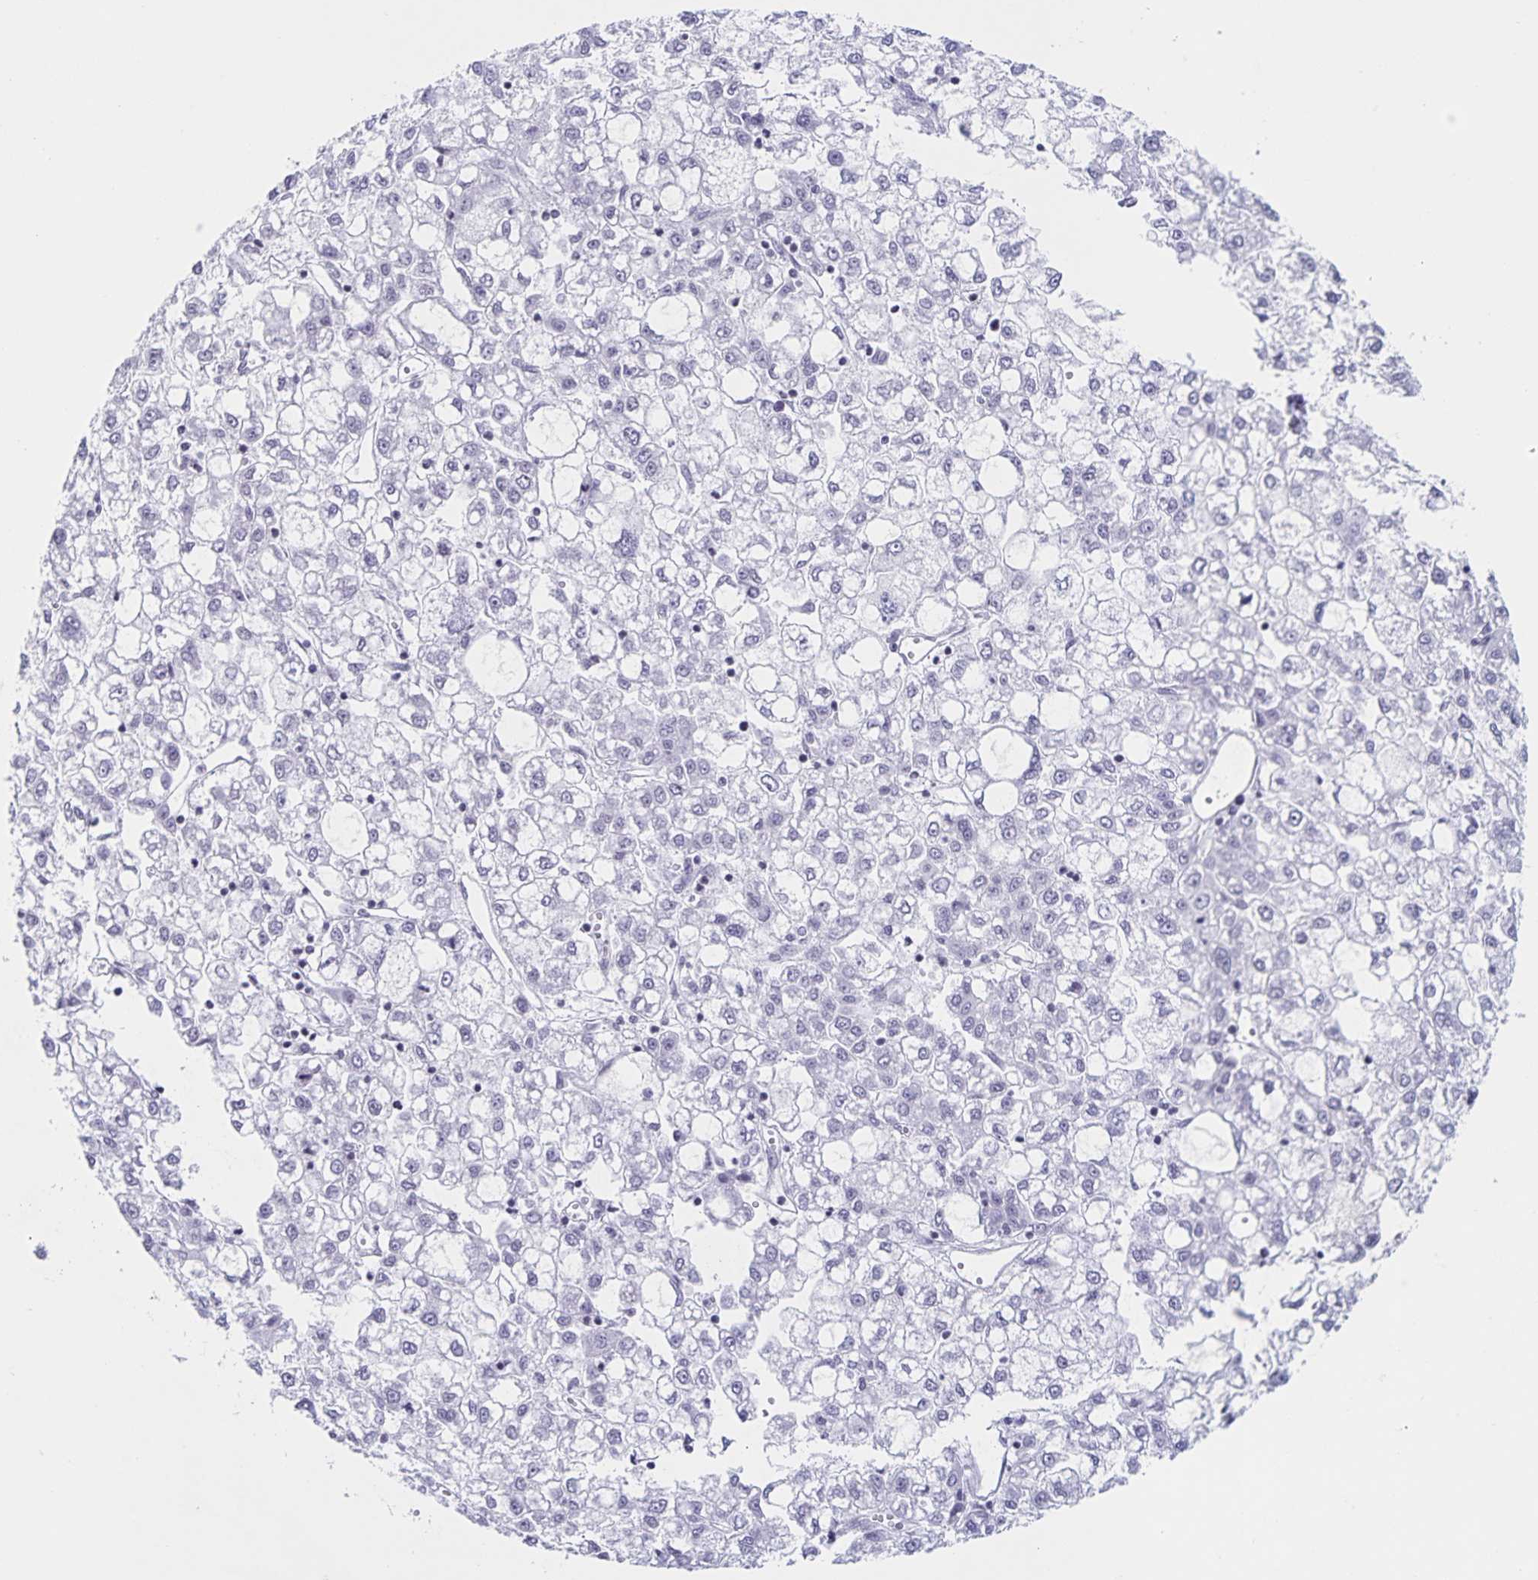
{"staining": {"intensity": "negative", "quantity": "none", "location": "none"}, "tissue": "liver cancer", "cell_type": "Tumor cells", "image_type": "cancer", "snomed": [{"axis": "morphology", "description": "Carcinoma, Hepatocellular, NOS"}, {"axis": "topography", "description": "Liver"}], "caption": "This is an immunohistochemistry micrograph of human liver cancer (hepatocellular carcinoma). There is no staining in tumor cells.", "gene": "LCE6A", "patient": {"sex": "male", "age": 40}}